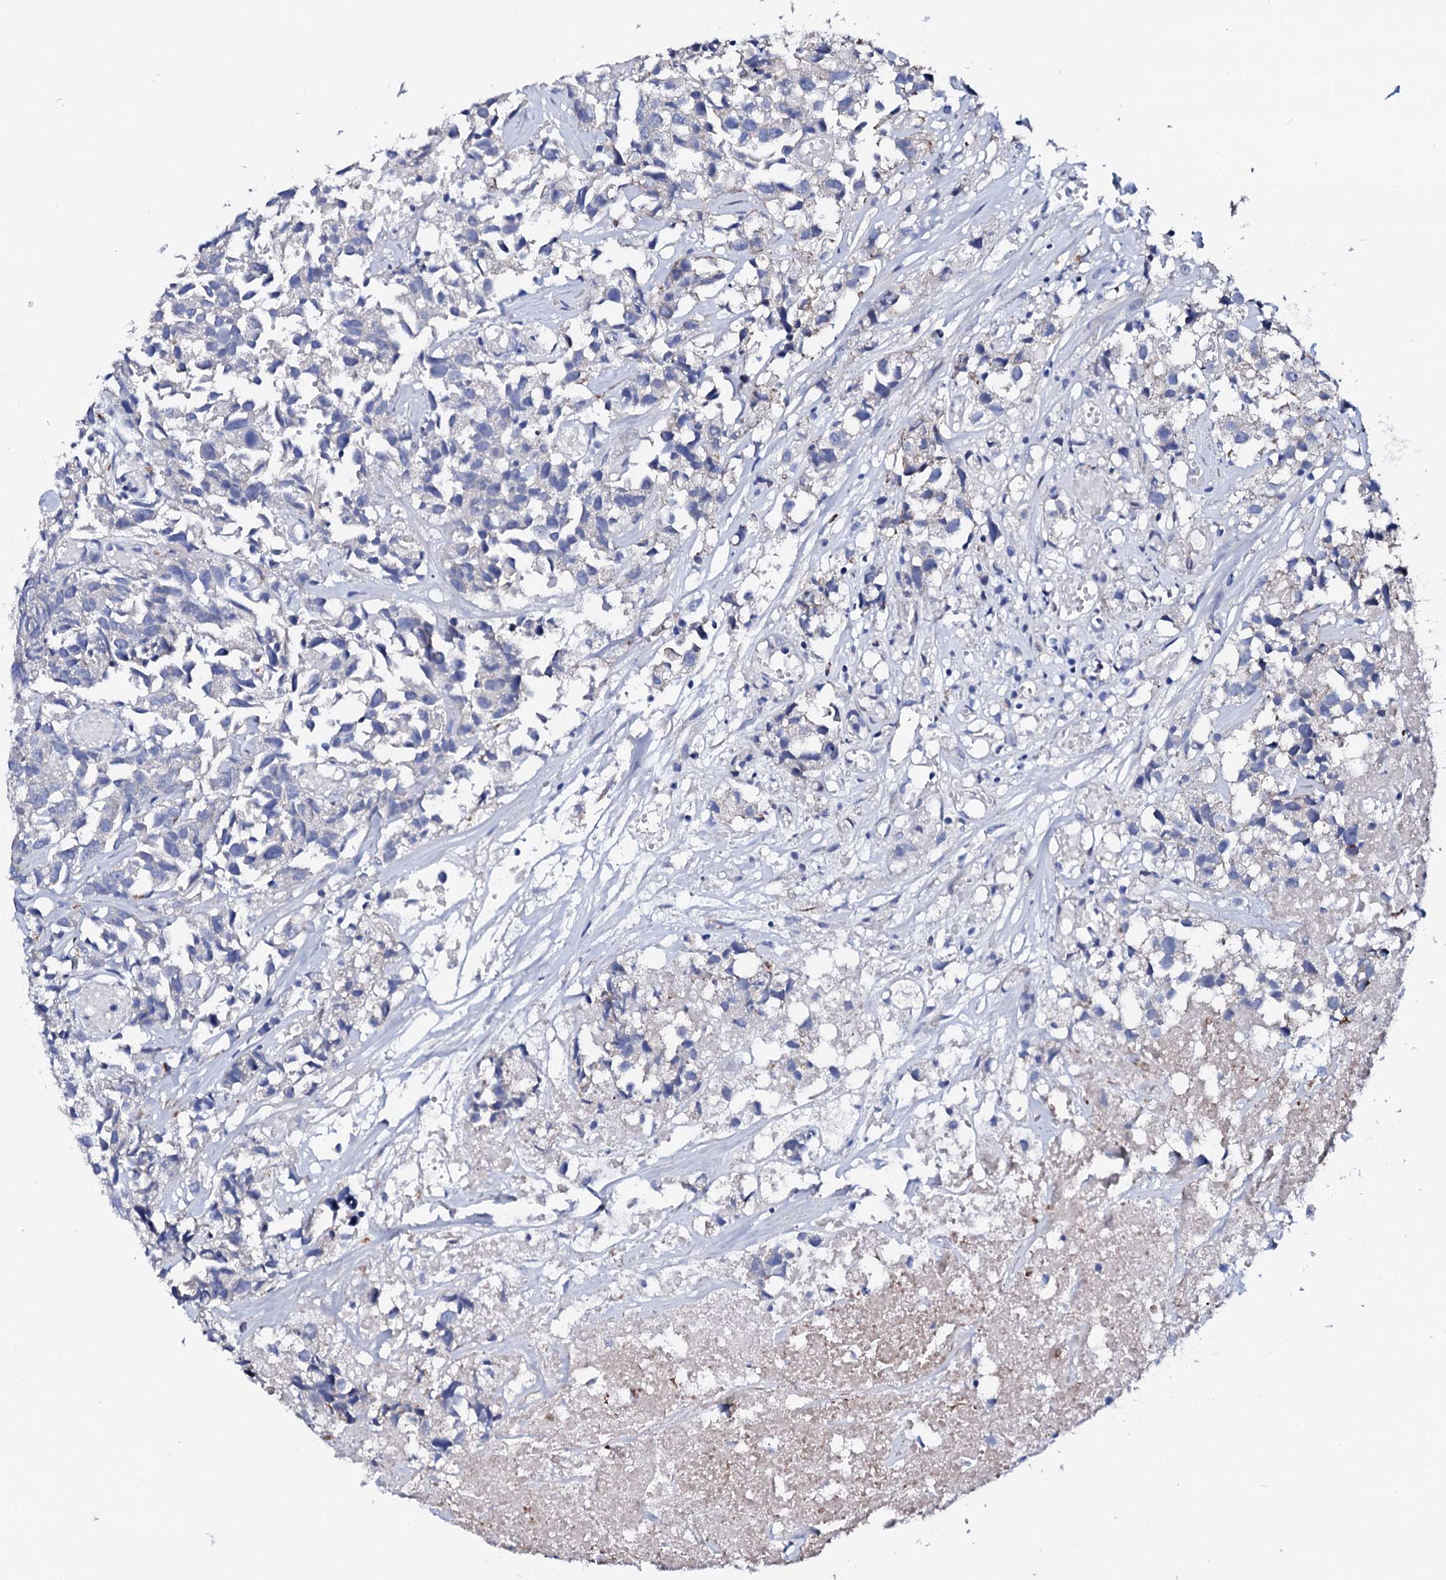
{"staining": {"intensity": "negative", "quantity": "none", "location": "none"}, "tissue": "urothelial cancer", "cell_type": "Tumor cells", "image_type": "cancer", "snomed": [{"axis": "morphology", "description": "Urothelial carcinoma, High grade"}, {"axis": "topography", "description": "Urinary bladder"}], "caption": "This is an IHC image of human urothelial cancer. There is no expression in tumor cells.", "gene": "TRDN", "patient": {"sex": "female", "age": 75}}